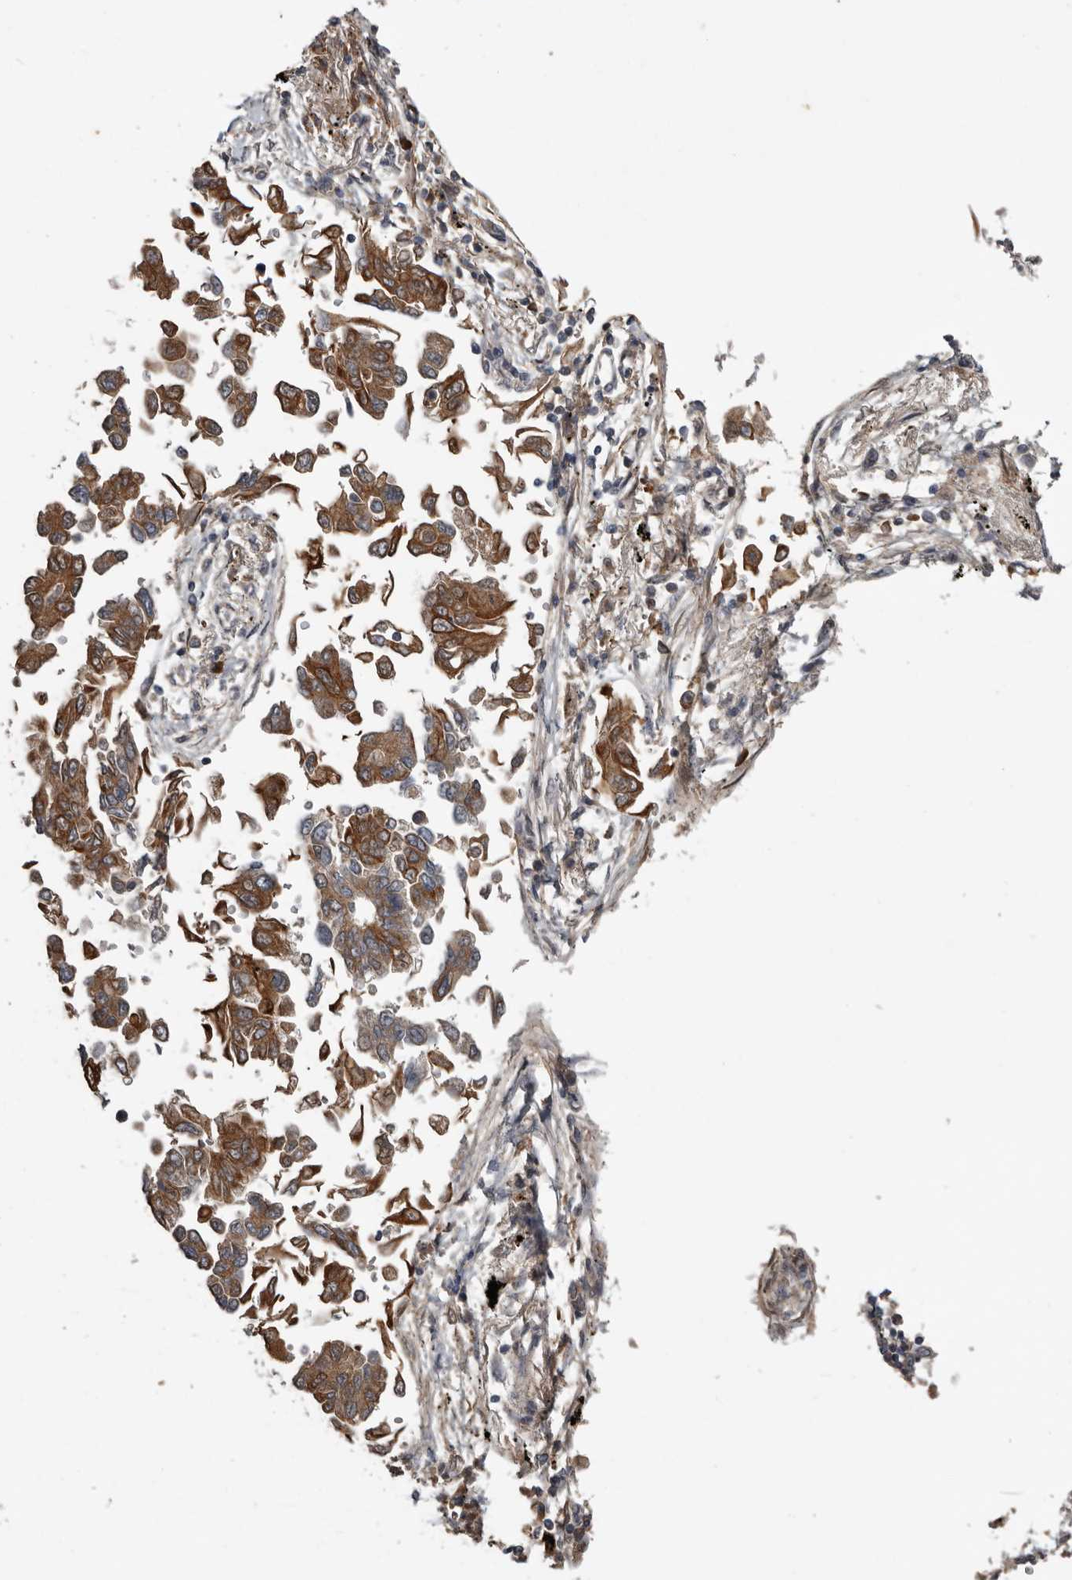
{"staining": {"intensity": "strong", "quantity": ">75%", "location": "cytoplasmic/membranous"}, "tissue": "lung cancer", "cell_type": "Tumor cells", "image_type": "cancer", "snomed": [{"axis": "morphology", "description": "Adenocarcinoma, NOS"}, {"axis": "topography", "description": "Lung"}], "caption": "The photomicrograph exhibits a brown stain indicating the presence of a protein in the cytoplasmic/membranous of tumor cells in lung adenocarcinoma.", "gene": "NMUR1", "patient": {"sex": "female", "age": 67}}